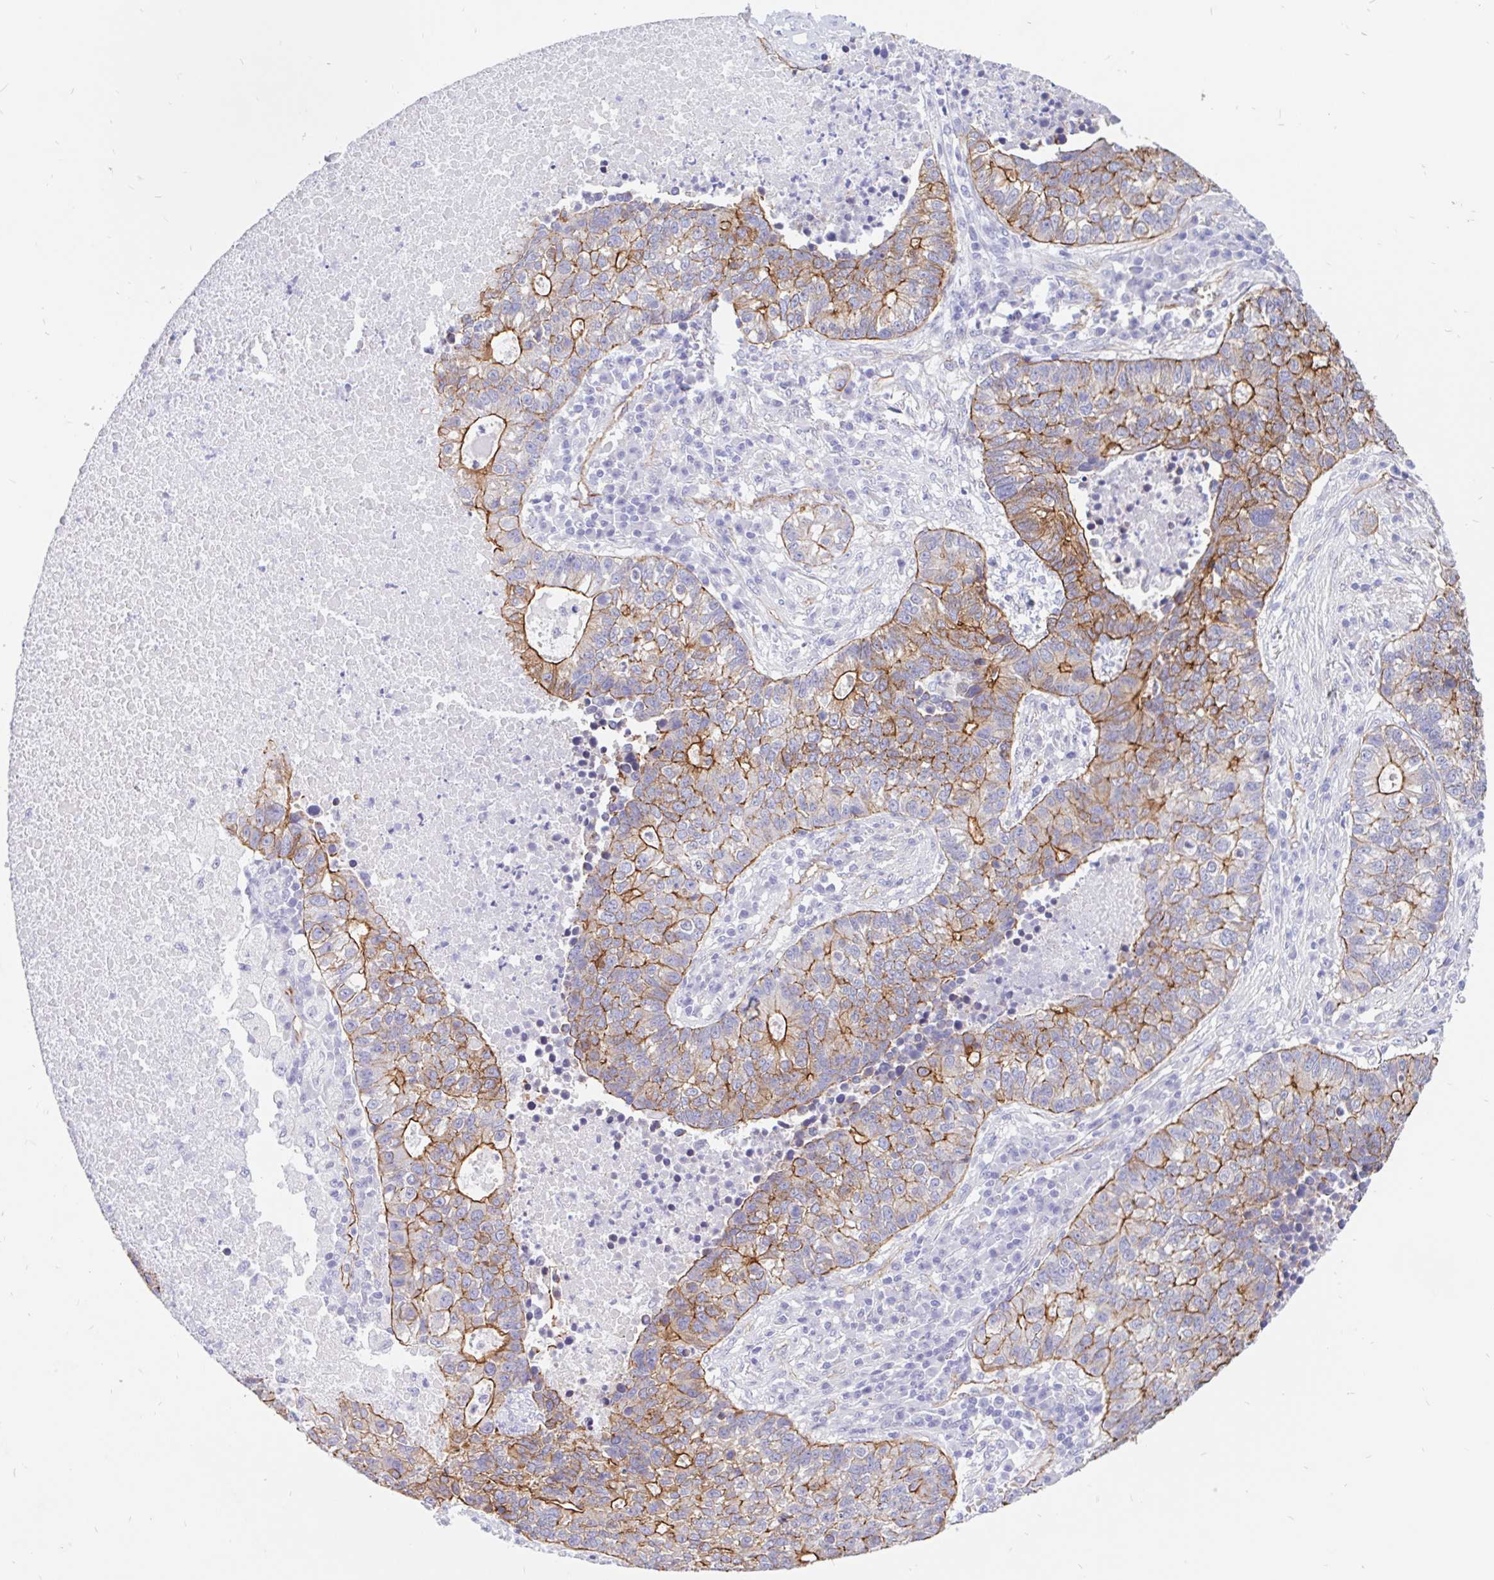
{"staining": {"intensity": "moderate", "quantity": "25%-75%", "location": "cytoplasmic/membranous"}, "tissue": "lung cancer", "cell_type": "Tumor cells", "image_type": "cancer", "snomed": [{"axis": "morphology", "description": "Adenocarcinoma, NOS"}, {"axis": "topography", "description": "Lung"}], "caption": "IHC of lung cancer exhibits medium levels of moderate cytoplasmic/membranous staining in about 25%-75% of tumor cells.", "gene": "LIMCH1", "patient": {"sex": "male", "age": 57}}